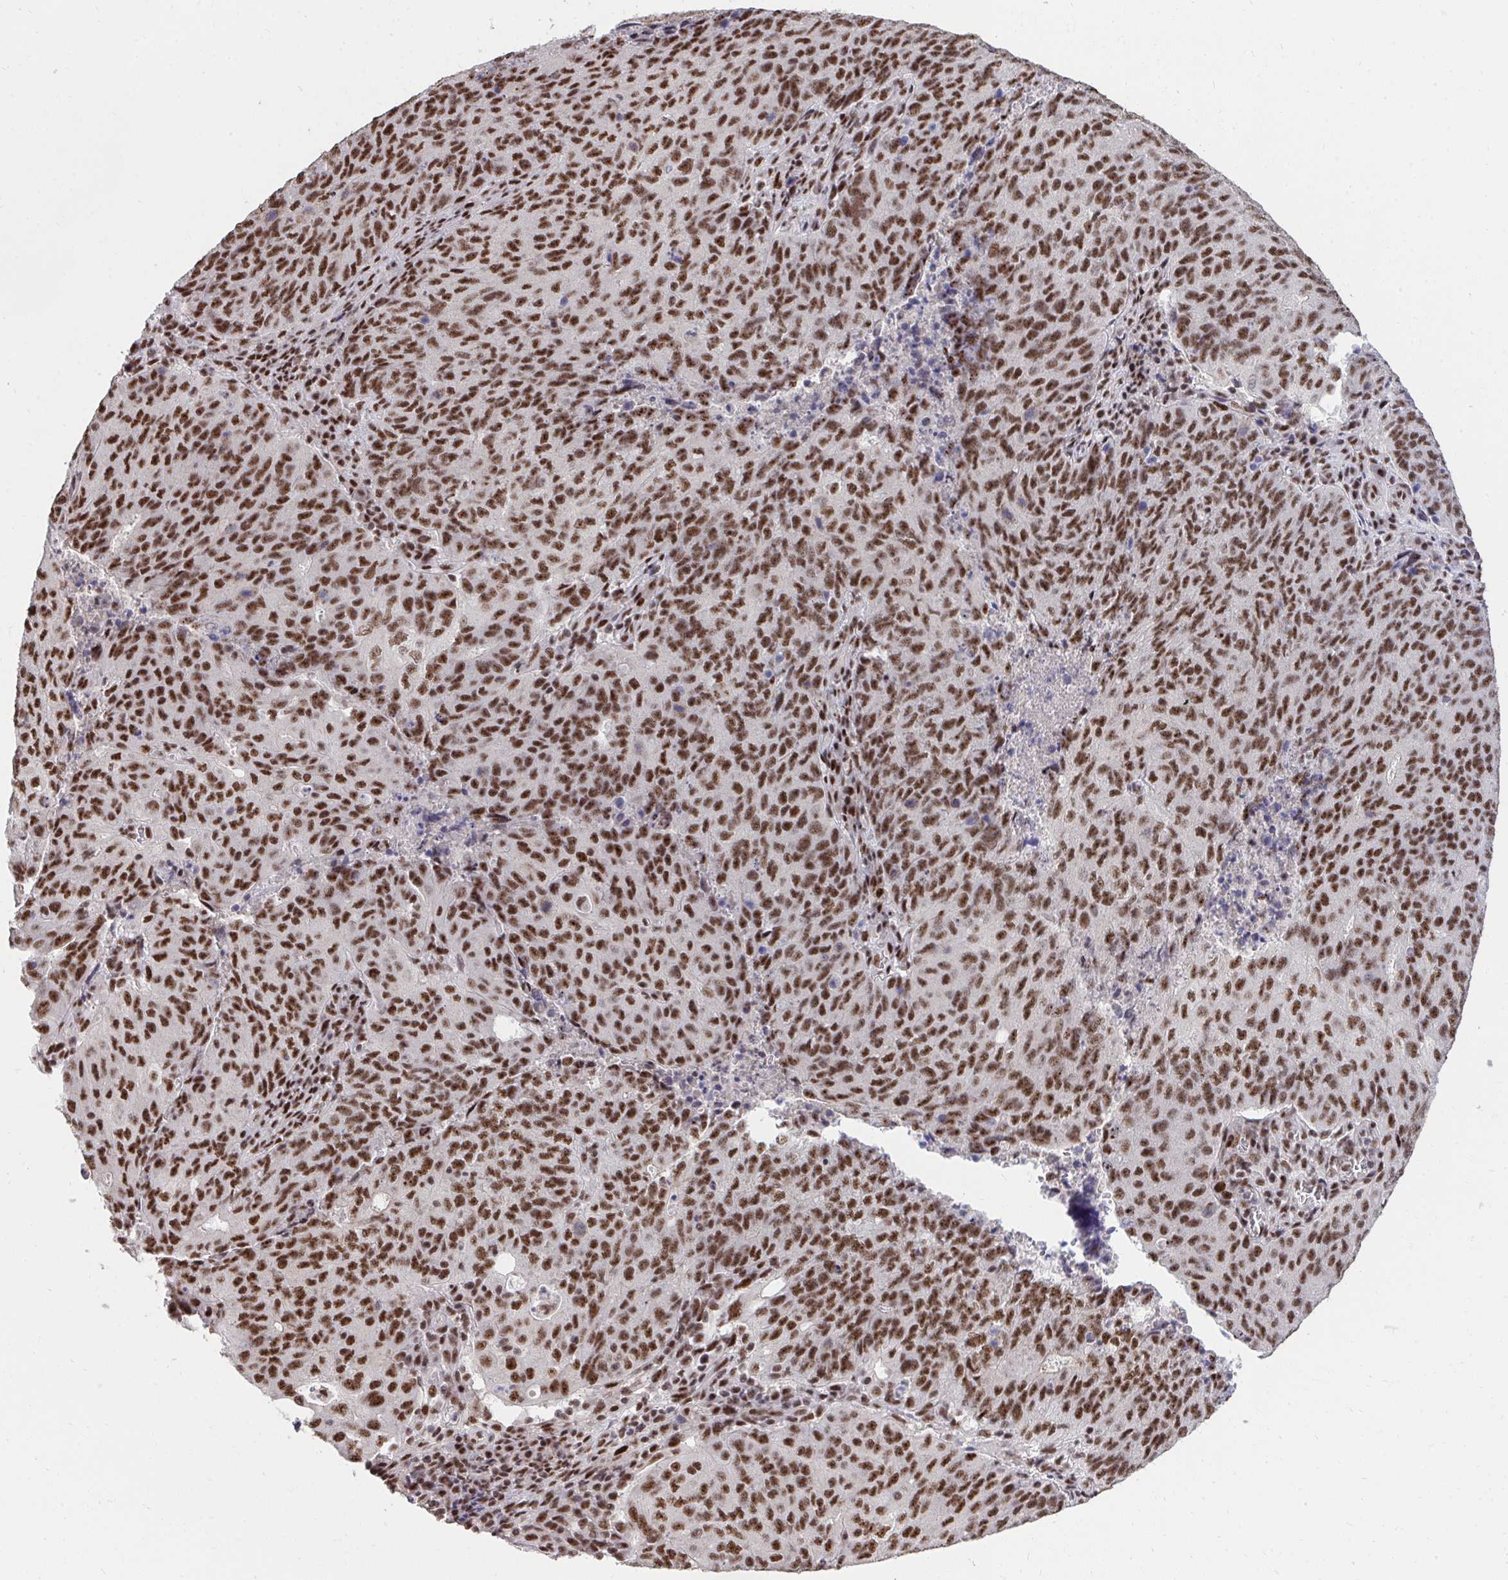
{"staining": {"intensity": "strong", "quantity": ">75%", "location": "nuclear"}, "tissue": "endometrial cancer", "cell_type": "Tumor cells", "image_type": "cancer", "snomed": [{"axis": "morphology", "description": "Adenocarcinoma, NOS"}, {"axis": "topography", "description": "Endometrium"}], "caption": "DAB immunohistochemical staining of endometrial cancer shows strong nuclear protein expression in about >75% of tumor cells. (Brightfield microscopy of DAB IHC at high magnification).", "gene": "SYNE4", "patient": {"sex": "female", "age": 82}}